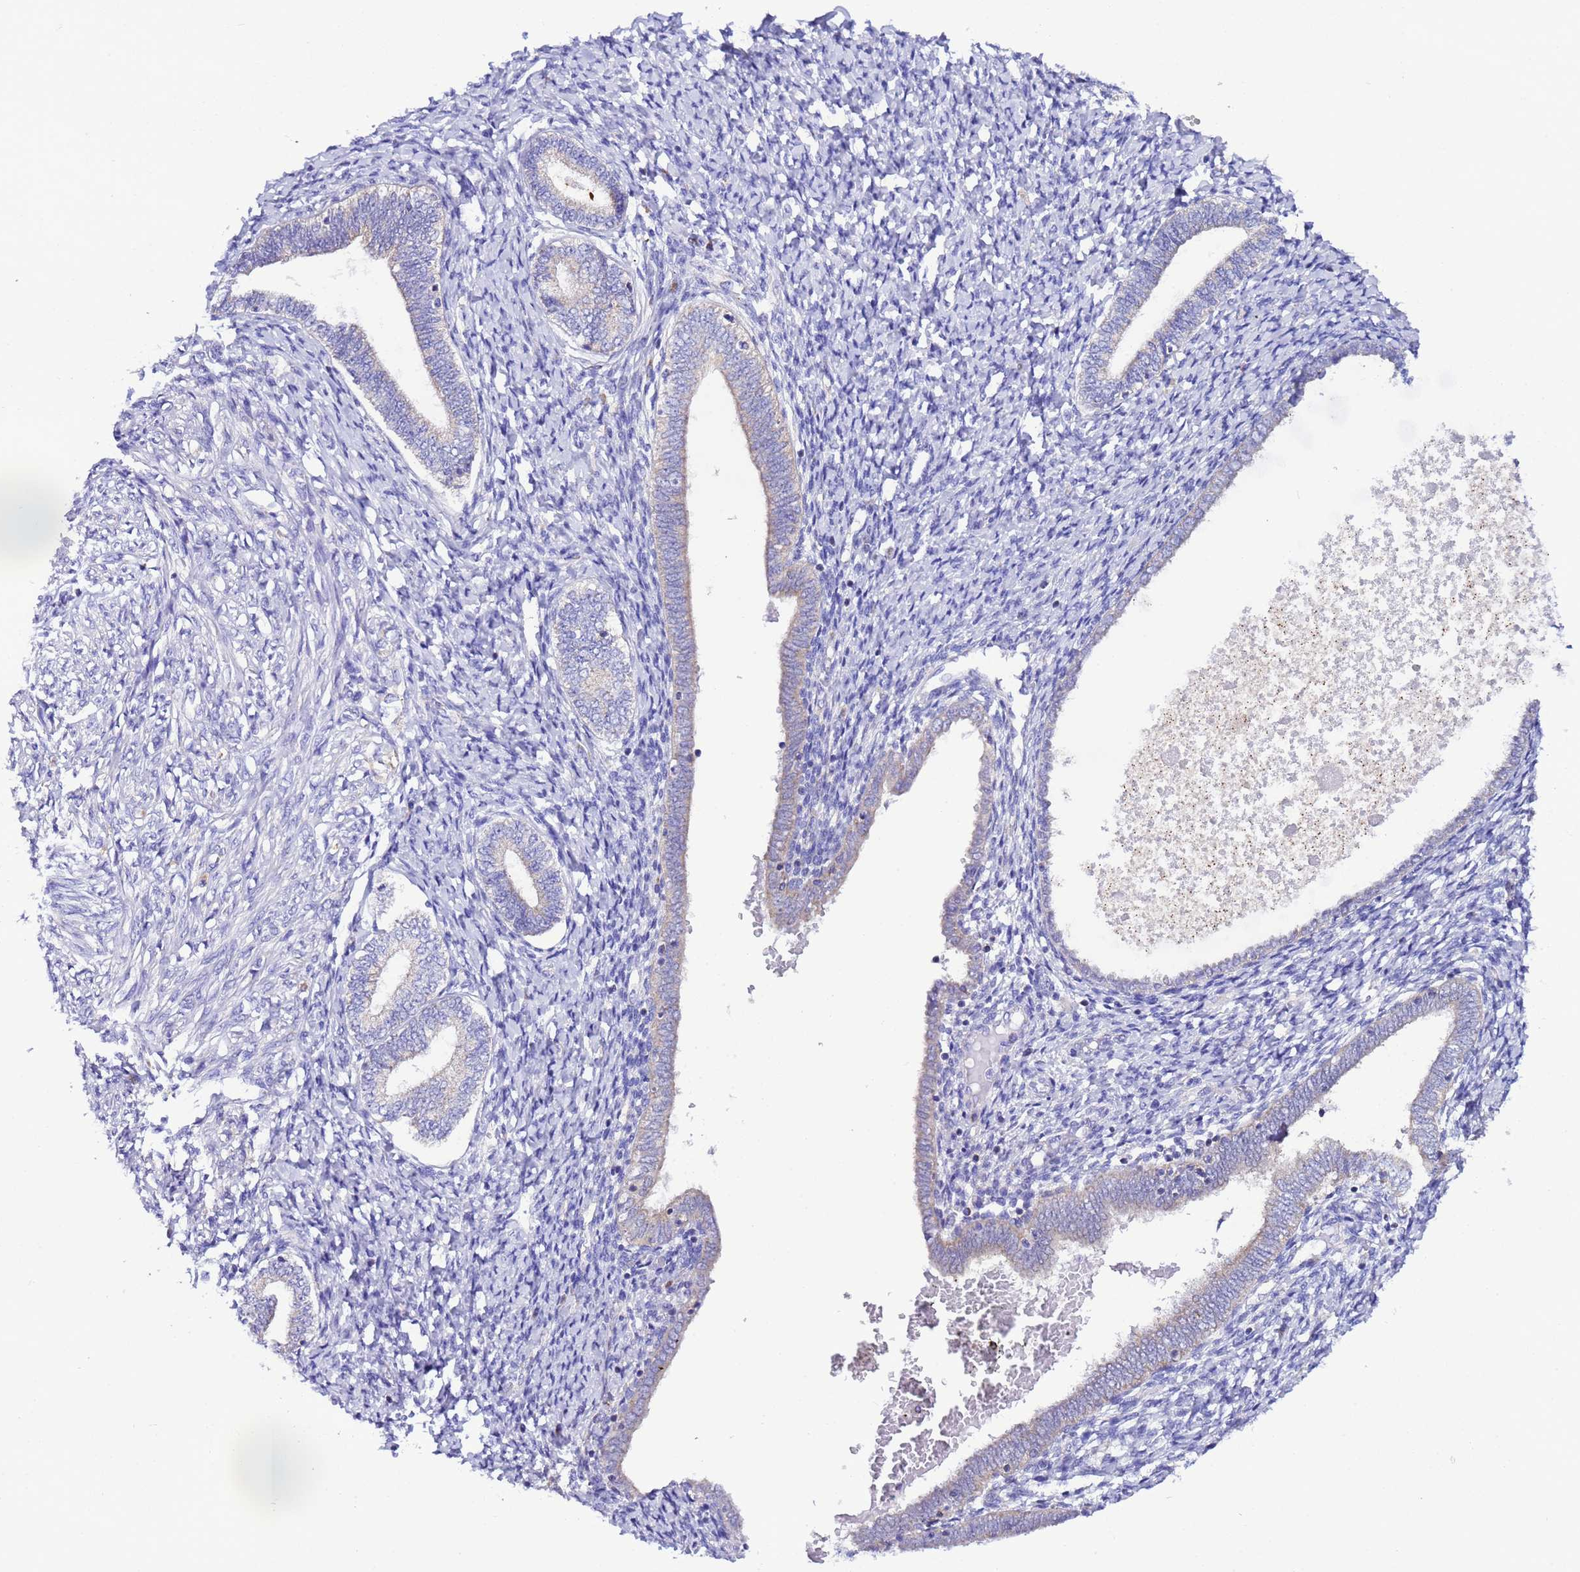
{"staining": {"intensity": "negative", "quantity": "none", "location": "none"}, "tissue": "endometrium", "cell_type": "Cells in endometrial stroma", "image_type": "normal", "snomed": [{"axis": "morphology", "description": "Normal tissue, NOS"}, {"axis": "topography", "description": "Endometrium"}], "caption": "Immunohistochemistry of benign endometrium reveals no expression in cells in endometrial stroma. (IHC, brightfield microscopy, high magnification).", "gene": "AHI1", "patient": {"sex": "female", "age": 72}}